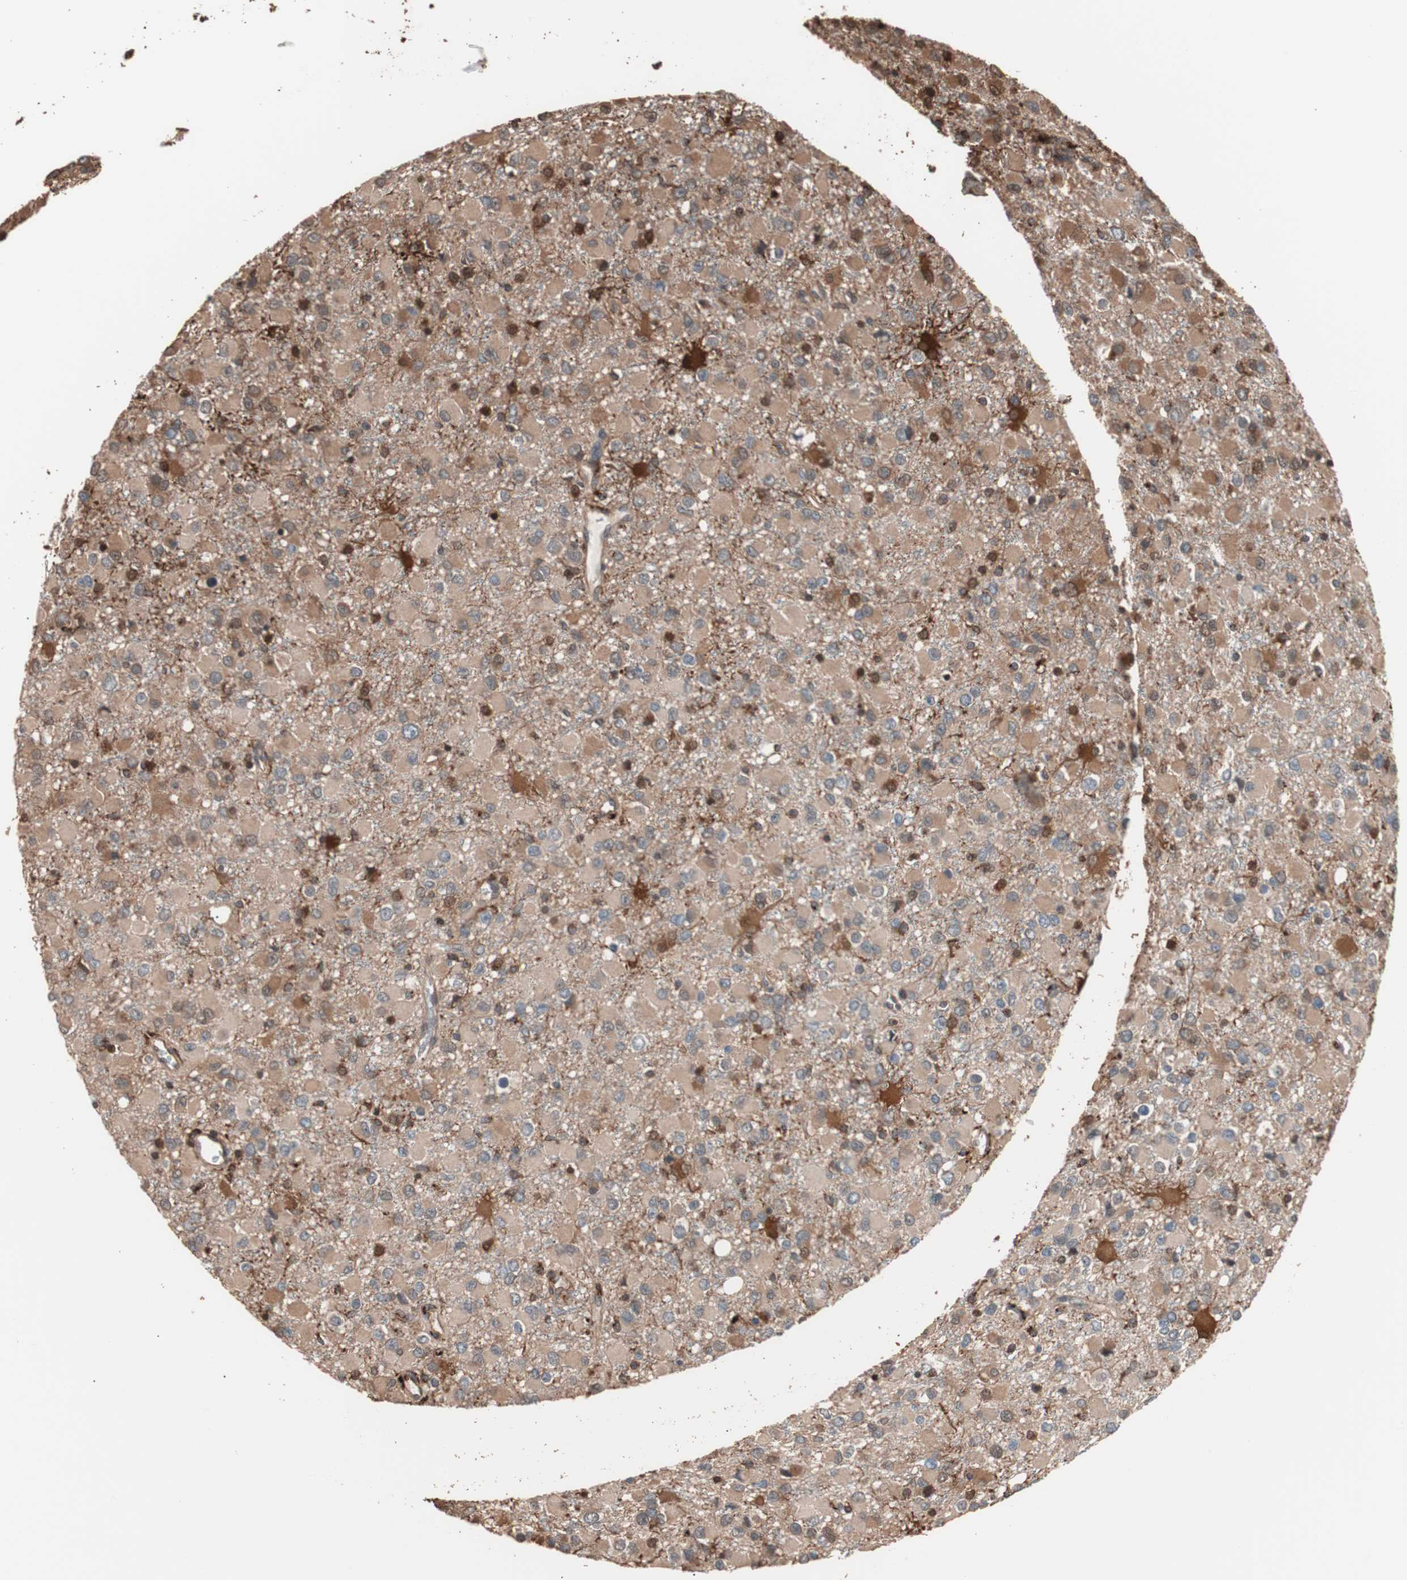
{"staining": {"intensity": "moderate", "quantity": ">75%", "location": "cytoplasmic/membranous"}, "tissue": "glioma", "cell_type": "Tumor cells", "image_type": "cancer", "snomed": [{"axis": "morphology", "description": "Glioma, malignant, Low grade"}, {"axis": "topography", "description": "Brain"}], "caption": "The histopathology image exhibits staining of glioma, revealing moderate cytoplasmic/membranous protein positivity (brown color) within tumor cells. (brown staining indicates protein expression, while blue staining denotes nuclei).", "gene": "CCT3", "patient": {"sex": "male", "age": 42}}